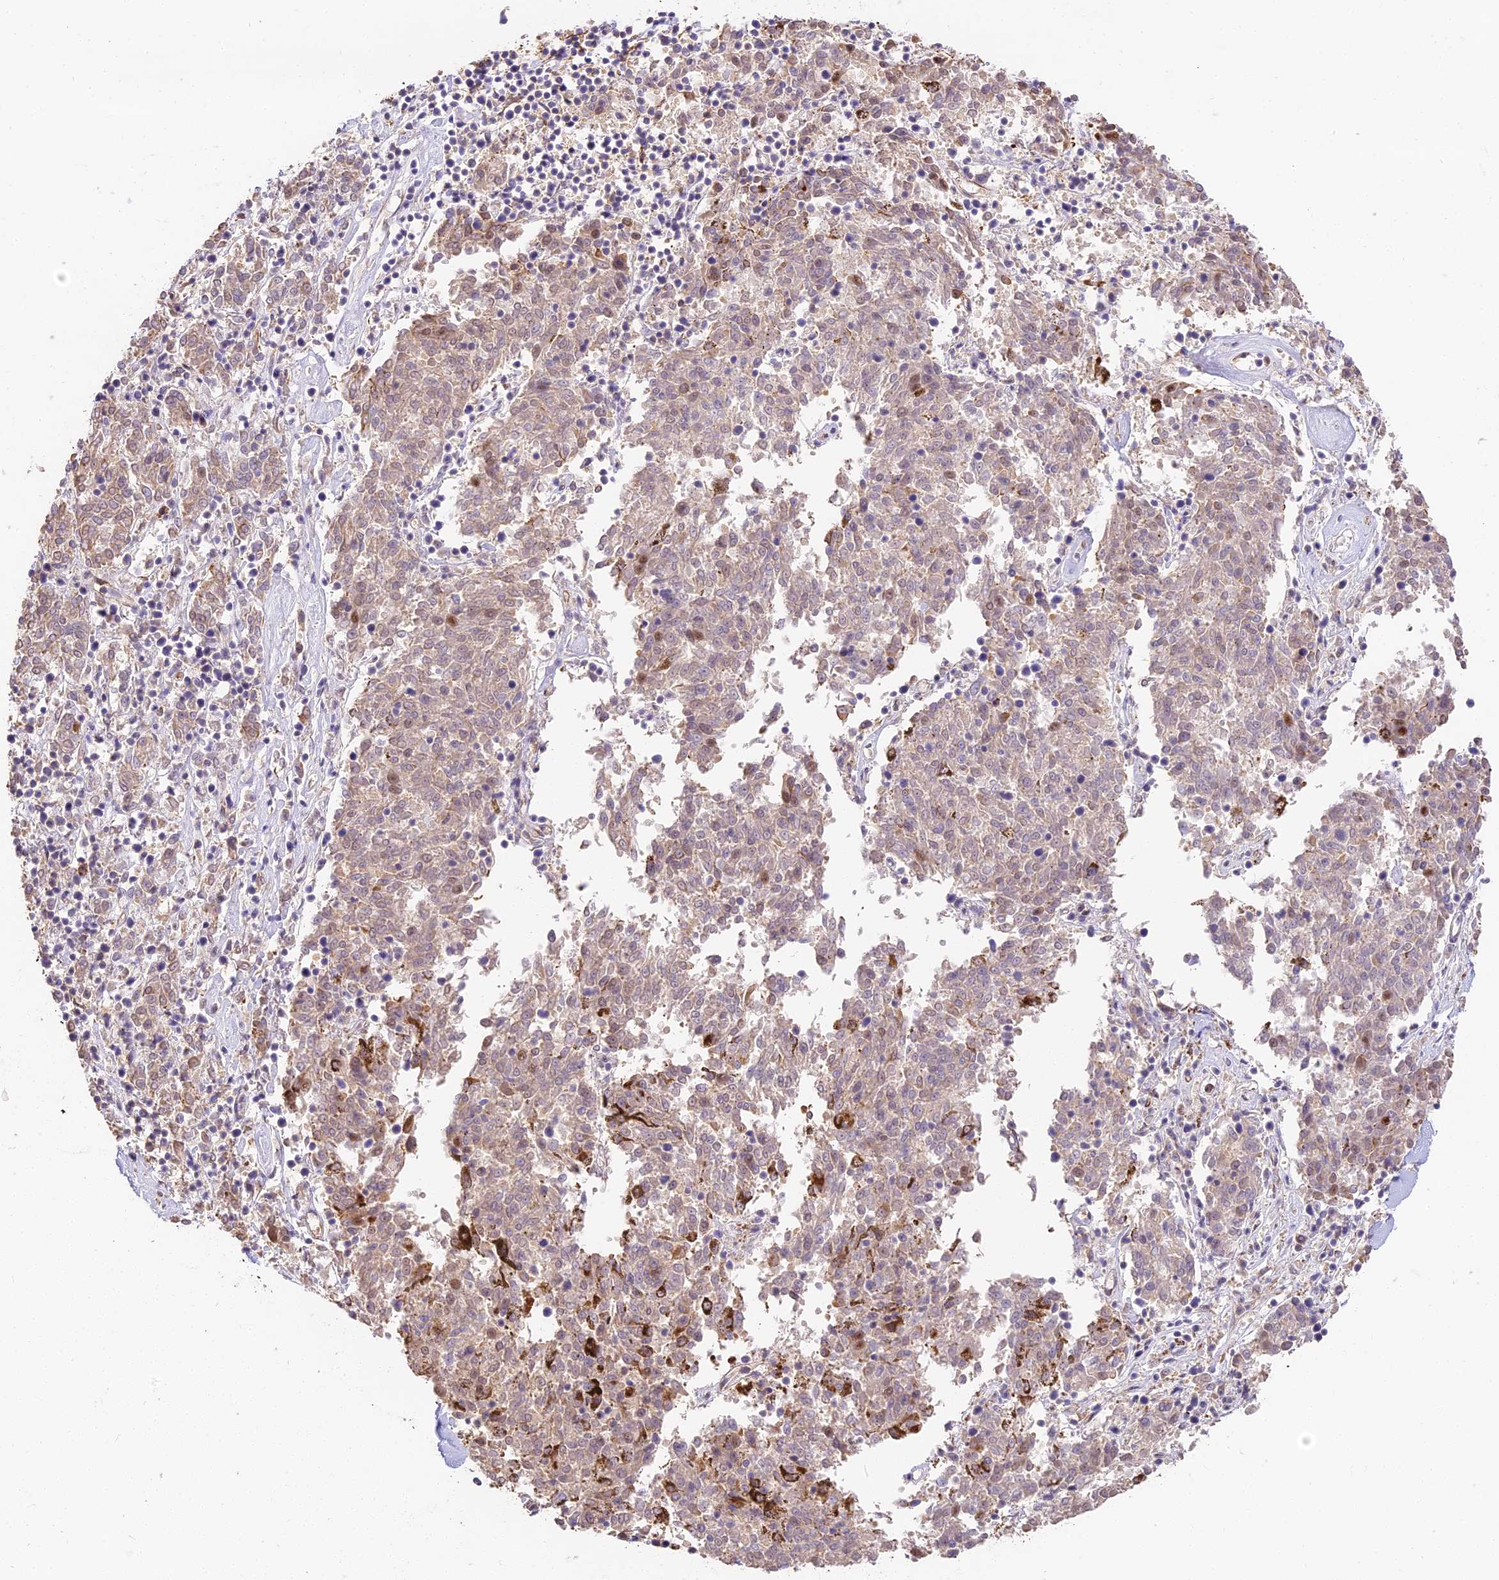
{"staining": {"intensity": "weak", "quantity": "<25%", "location": "cytoplasmic/membranous"}, "tissue": "melanoma", "cell_type": "Tumor cells", "image_type": "cancer", "snomed": [{"axis": "morphology", "description": "Malignant melanoma, NOS"}, {"axis": "topography", "description": "Skin"}], "caption": "This micrograph is of melanoma stained with immunohistochemistry to label a protein in brown with the nuclei are counter-stained blue. There is no staining in tumor cells.", "gene": "NOD2", "patient": {"sex": "female", "age": 72}}